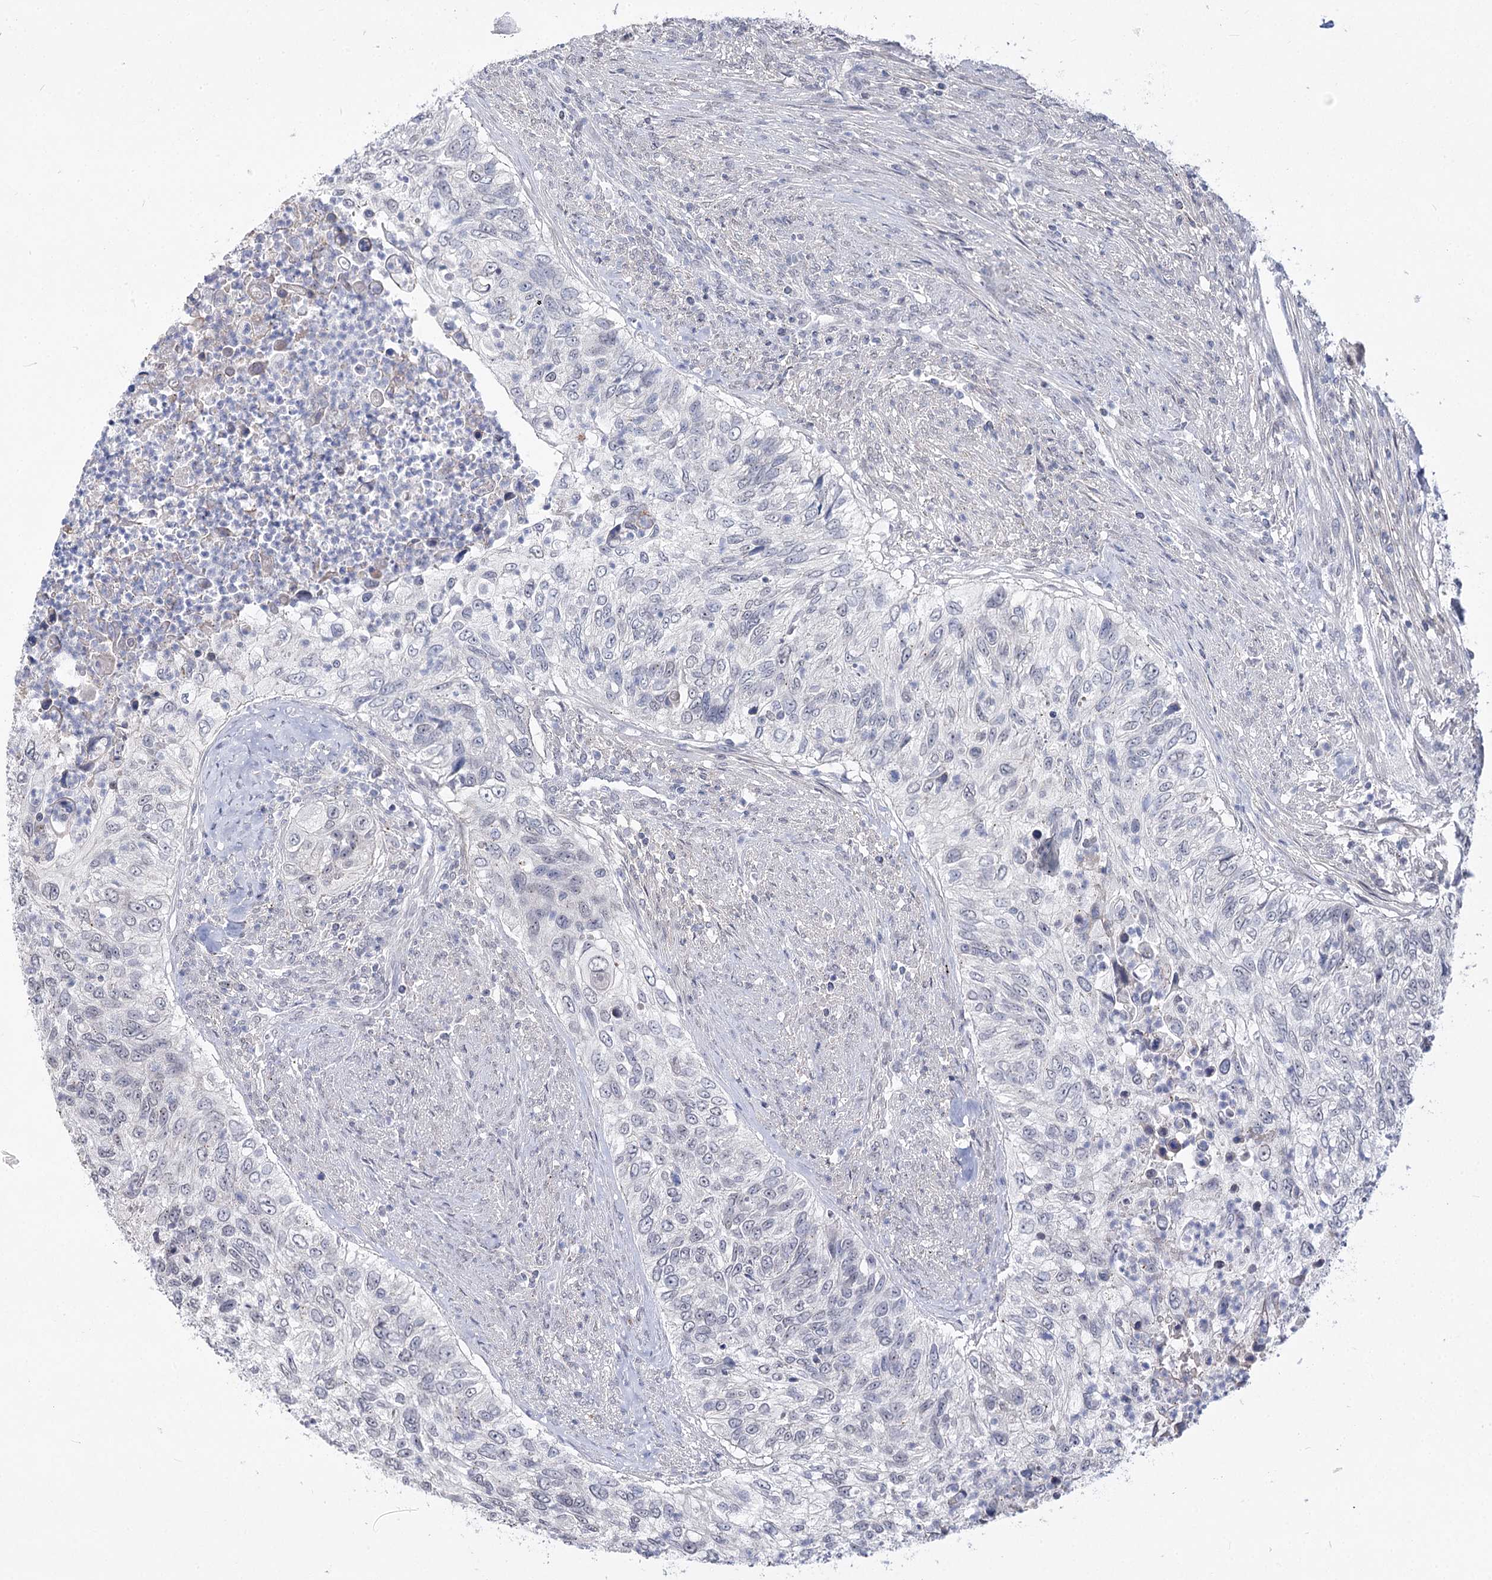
{"staining": {"intensity": "negative", "quantity": "none", "location": "none"}, "tissue": "urothelial cancer", "cell_type": "Tumor cells", "image_type": "cancer", "snomed": [{"axis": "morphology", "description": "Urothelial carcinoma, High grade"}, {"axis": "topography", "description": "Urinary bladder"}], "caption": "Immunohistochemical staining of urothelial cancer exhibits no significant positivity in tumor cells. (DAB (3,3'-diaminobenzidine) IHC visualized using brightfield microscopy, high magnification).", "gene": "ATP10B", "patient": {"sex": "female", "age": 60}}